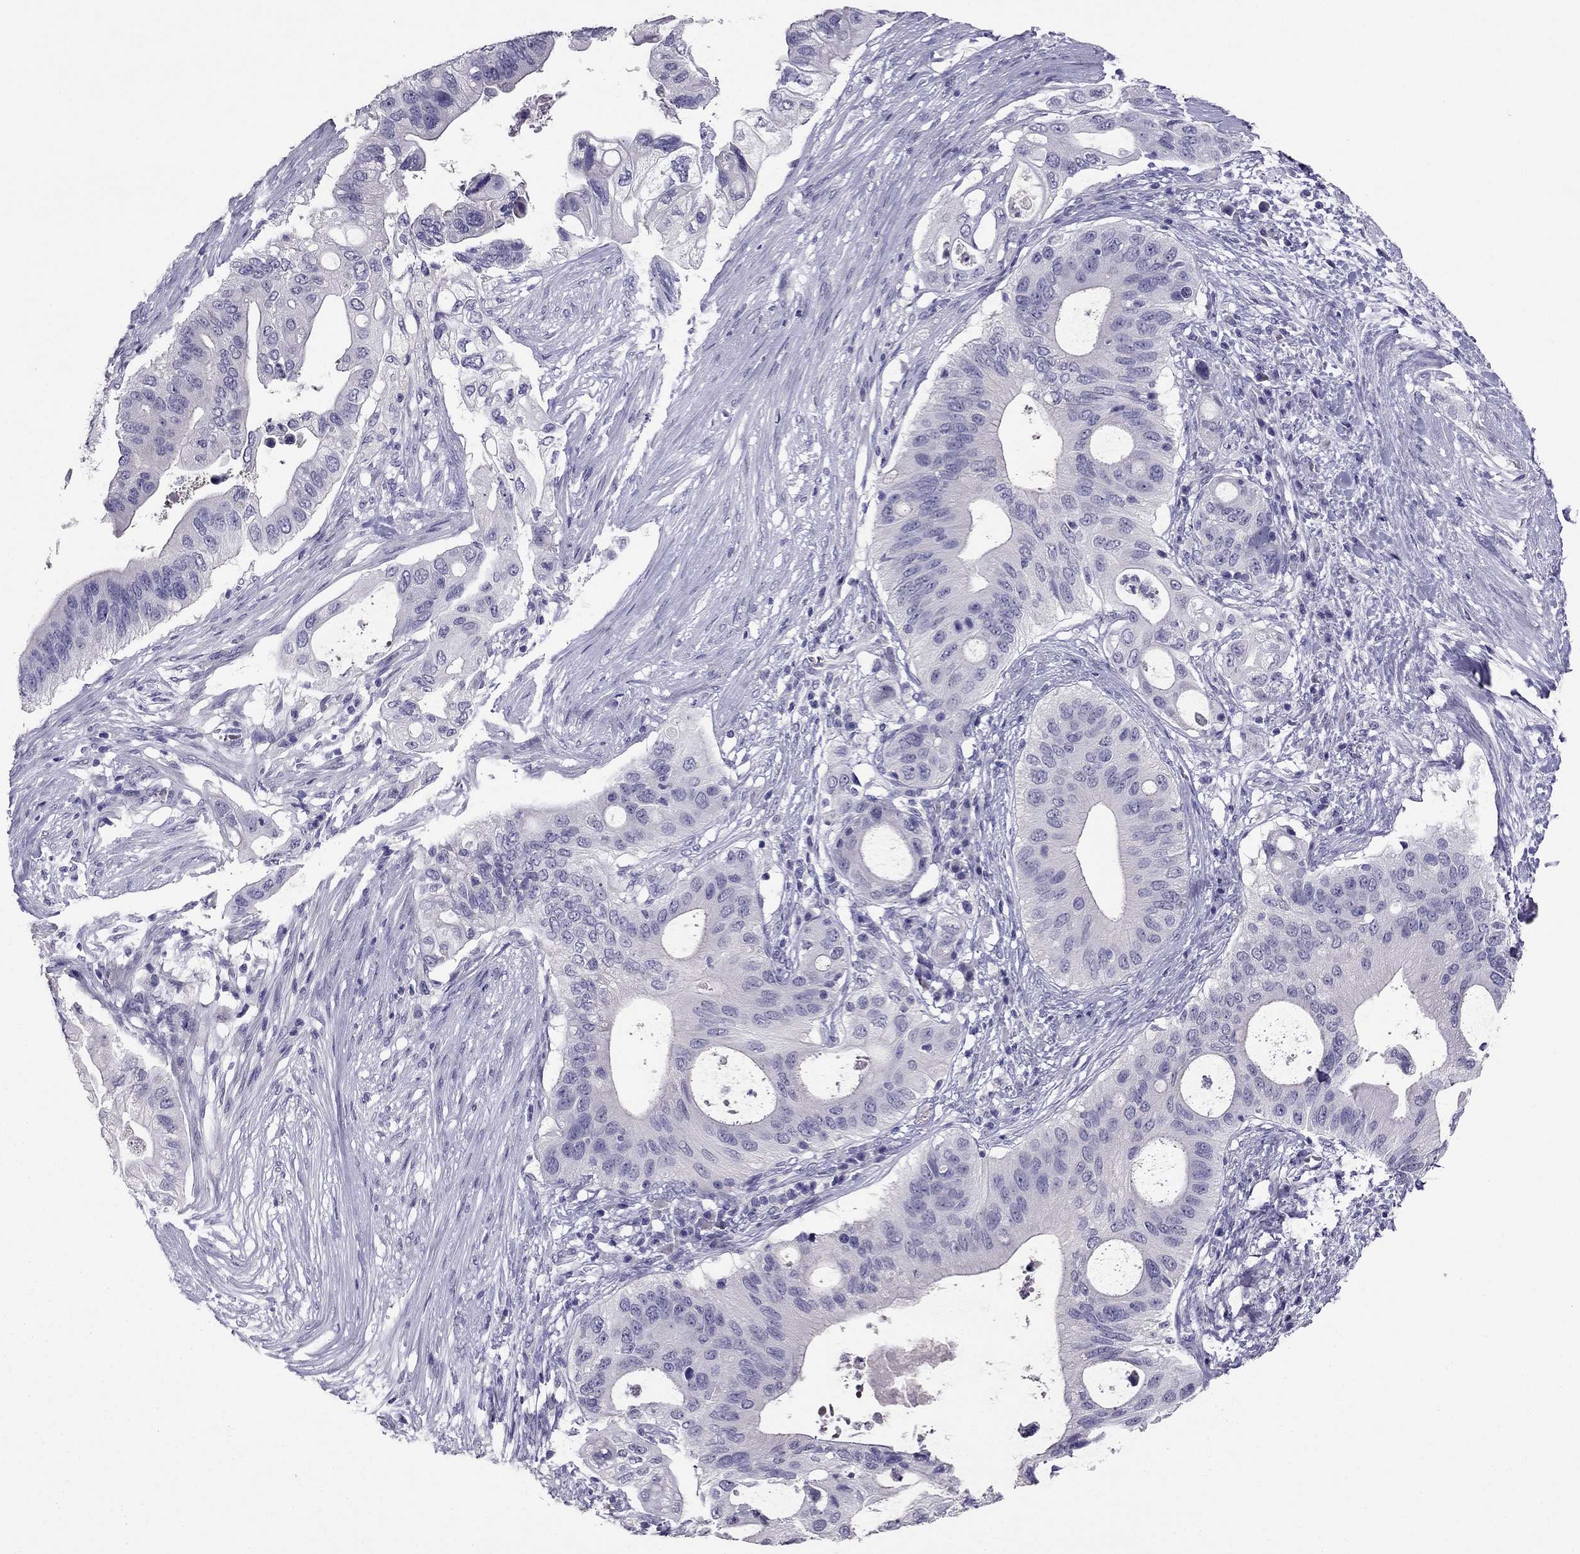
{"staining": {"intensity": "negative", "quantity": "none", "location": "none"}, "tissue": "pancreatic cancer", "cell_type": "Tumor cells", "image_type": "cancer", "snomed": [{"axis": "morphology", "description": "Adenocarcinoma, NOS"}, {"axis": "topography", "description": "Pancreas"}], "caption": "Pancreatic adenocarcinoma stained for a protein using immunohistochemistry (IHC) demonstrates no staining tumor cells.", "gene": "RHO", "patient": {"sex": "female", "age": 72}}